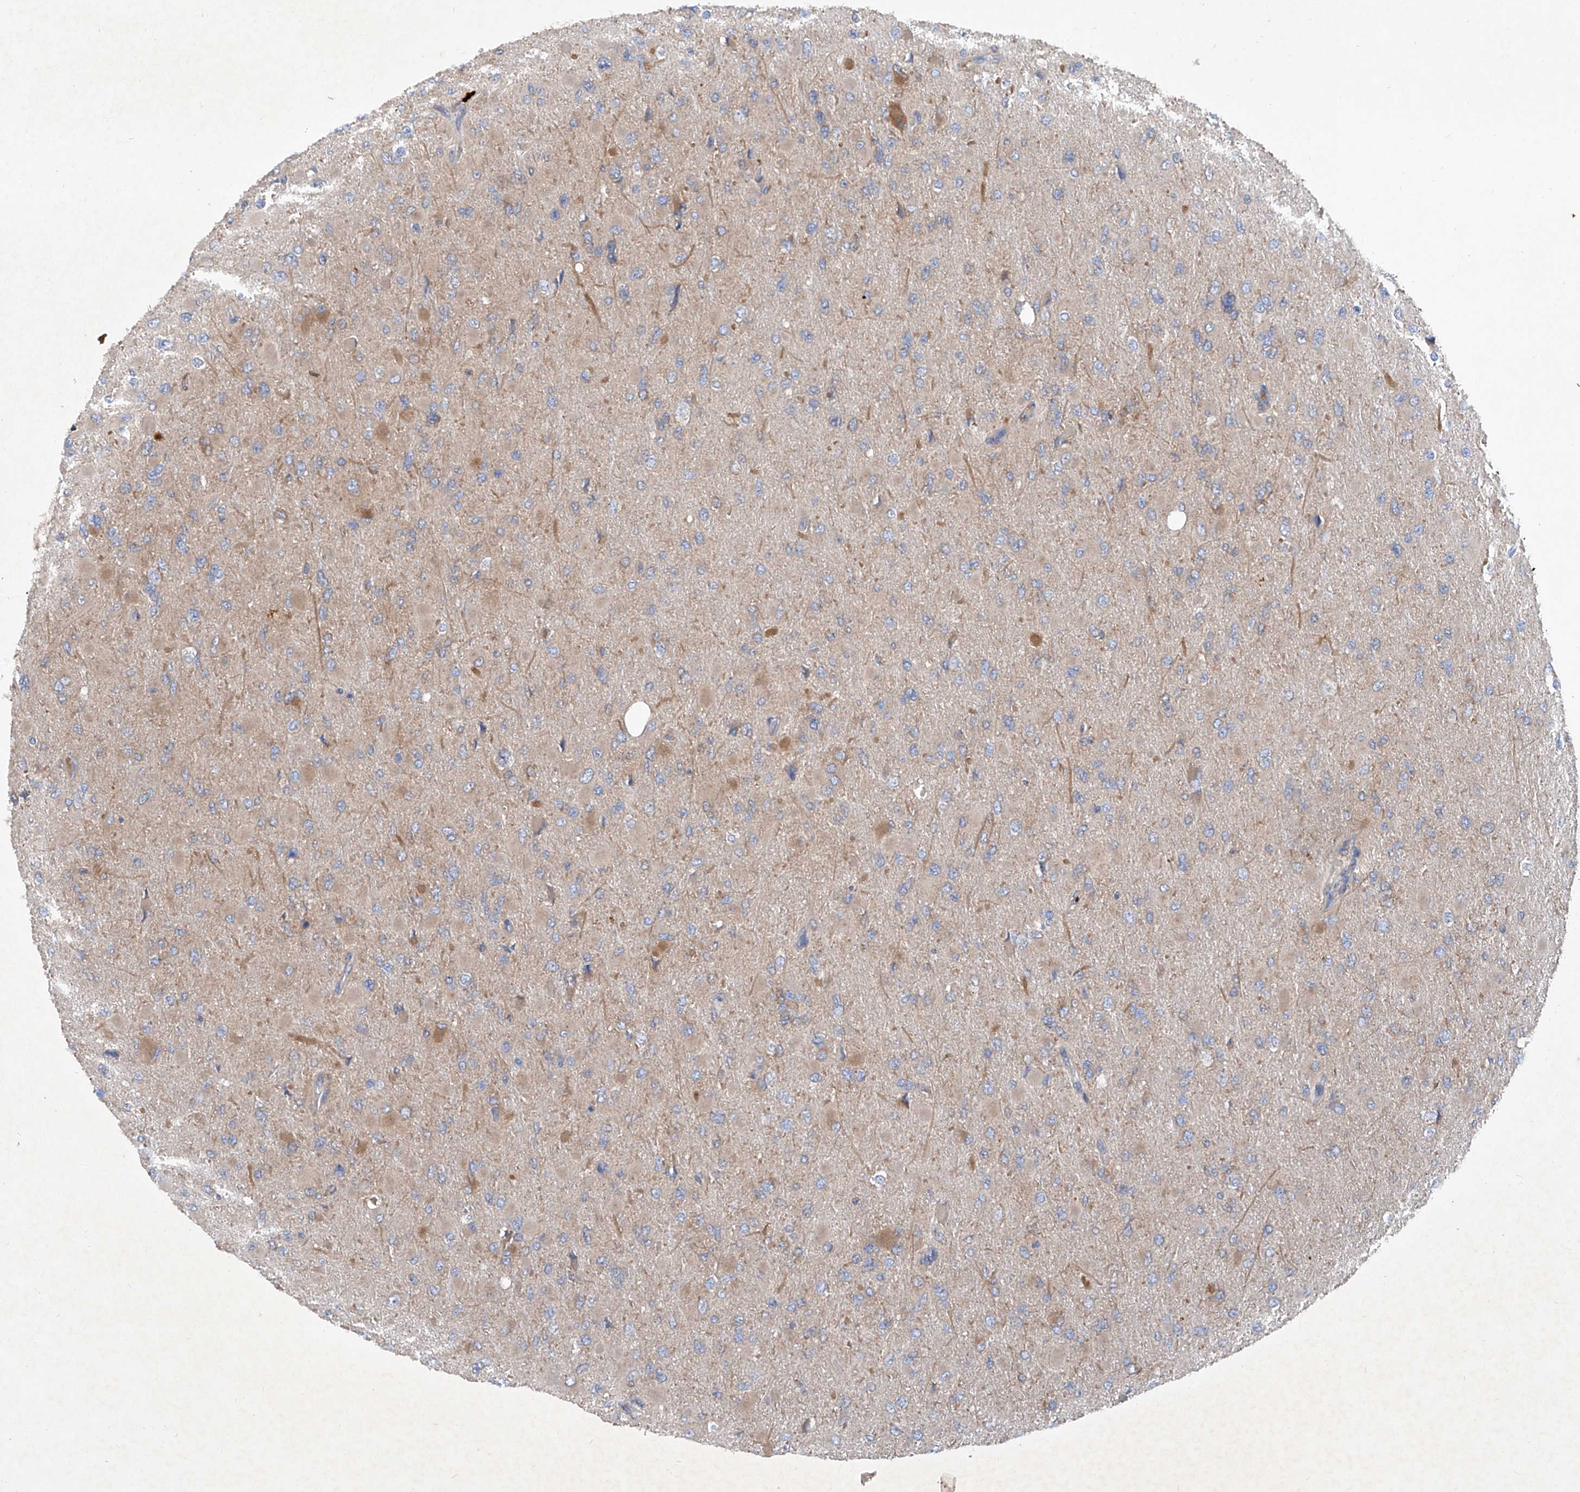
{"staining": {"intensity": "moderate", "quantity": "<25%", "location": "cytoplasmic/membranous"}, "tissue": "glioma", "cell_type": "Tumor cells", "image_type": "cancer", "snomed": [{"axis": "morphology", "description": "Glioma, malignant, High grade"}, {"axis": "topography", "description": "Cerebral cortex"}], "caption": "A photomicrograph of human glioma stained for a protein reveals moderate cytoplasmic/membranous brown staining in tumor cells.", "gene": "ASCC3", "patient": {"sex": "female", "age": 36}}